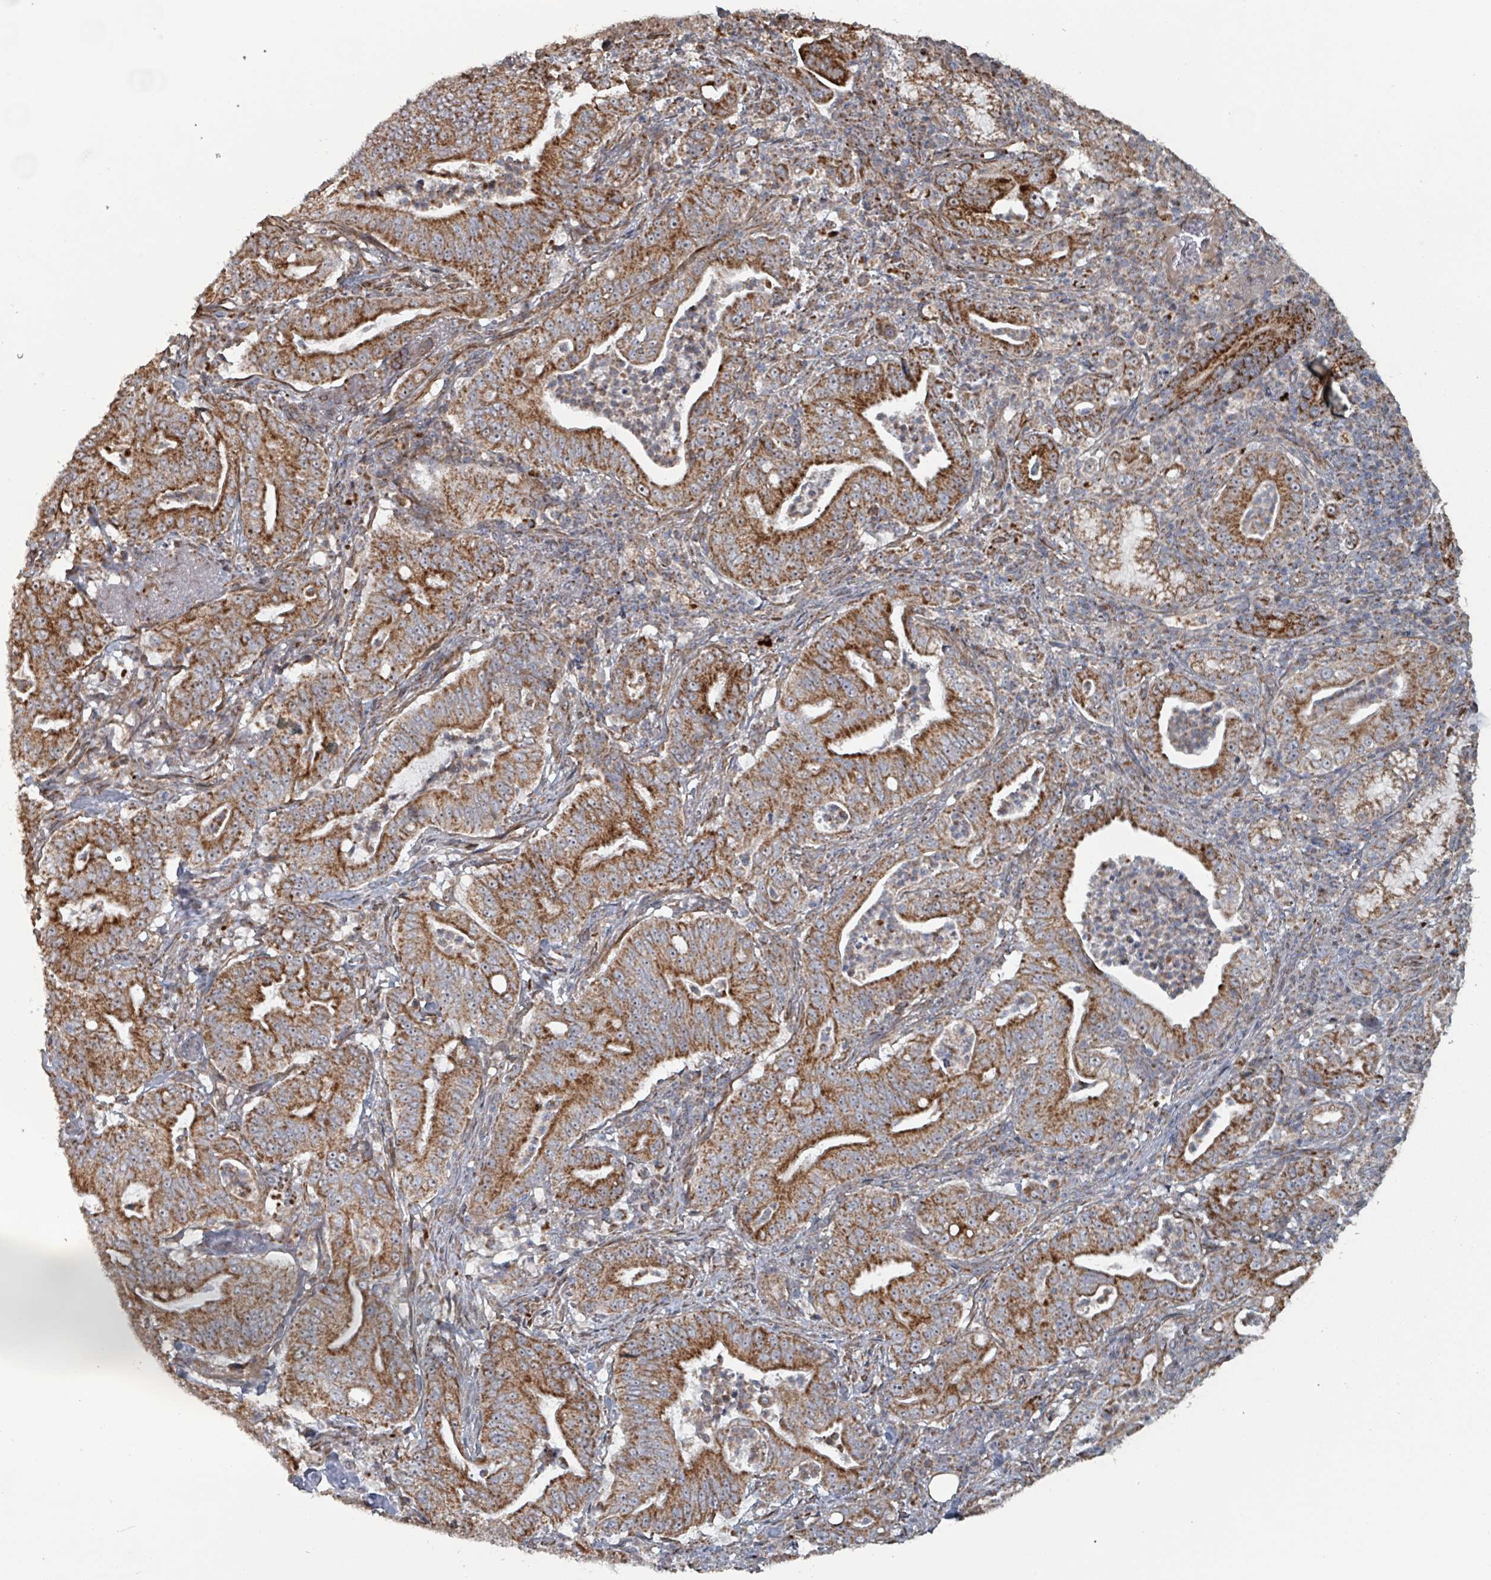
{"staining": {"intensity": "strong", "quantity": ">75%", "location": "cytoplasmic/membranous"}, "tissue": "pancreatic cancer", "cell_type": "Tumor cells", "image_type": "cancer", "snomed": [{"axis": "morphology", "description": "Adenocarcinoma, NOS"}, {"axis": "topography", "description": "Pancreas"}], "caption": "Immunohistochemical staining of human pancreatic adenocarcinoma demonstrates high levels of strong cytoplasmic/membranous expression in about >75% of tumor cells.", "gene": "MRPL4", "patient": {"sex": "male", "age": 71}}